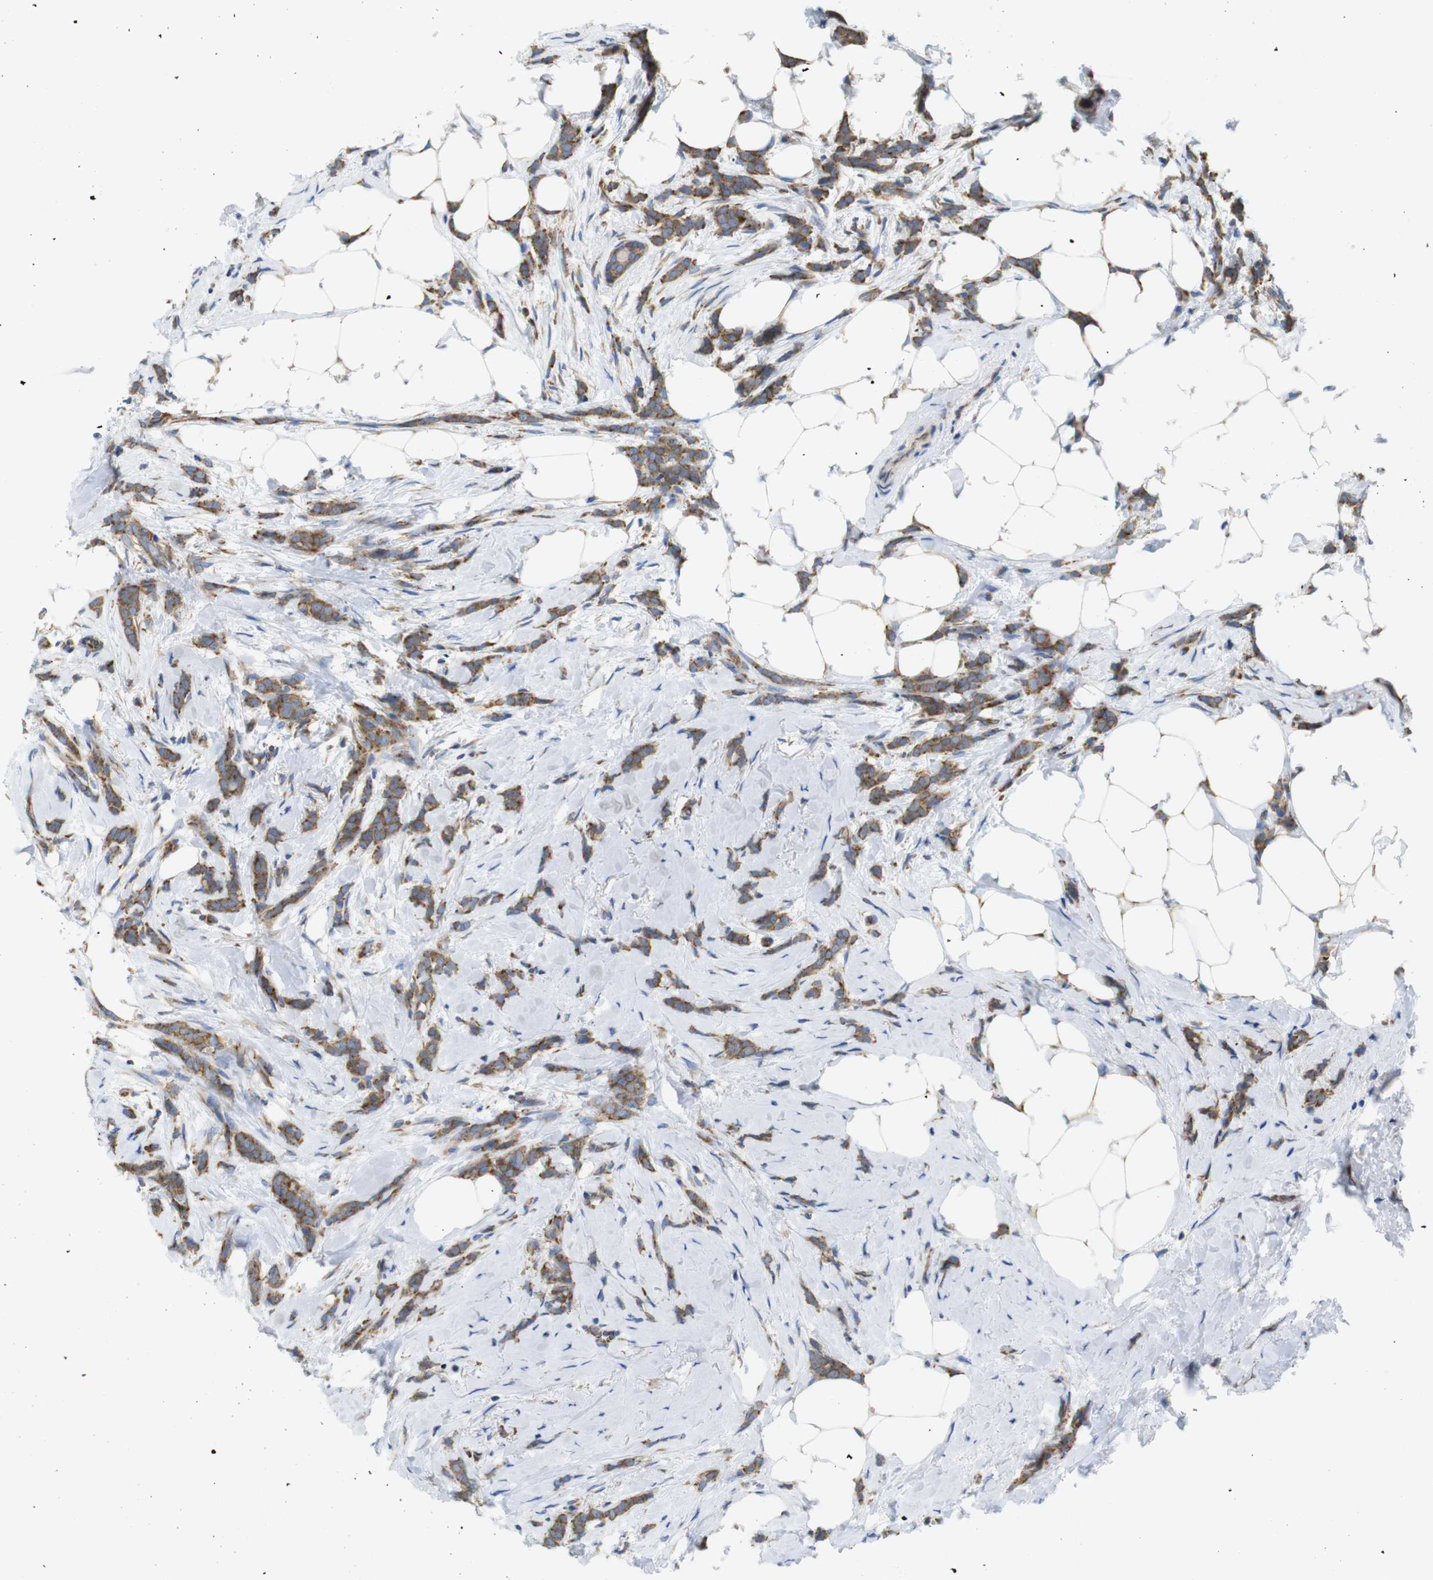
{"staining": {"intensity": "moderate", "quantity": ">75%", "location": "cytoplasmic/membranous"}, "tissue": "breast cancer", "cell_type": "Tumor cells", "image_type": "cancer", "snomed": [{"axis": "morphology", "description": "Lobular carcinoma, in situ"}, {"axis": "morphology", "description": "Lobular carcinoma"}, {"axis": "topography", "description": "Breast"}], "caption": "Immunohistochemistry staining of breast cancer, which exhibits medium levels of moderate cytoplasmic/membranous expression in approximately >75% of tumor cells indicating moderate cytoplasmic/membranous protein positivity. The staining was performed using DAB (brown) for protein detection and nuclei were counterstained in hematoxylin (blue).", "gene": "PCNX2", "patient": {"sex": "female", "age": 41}}